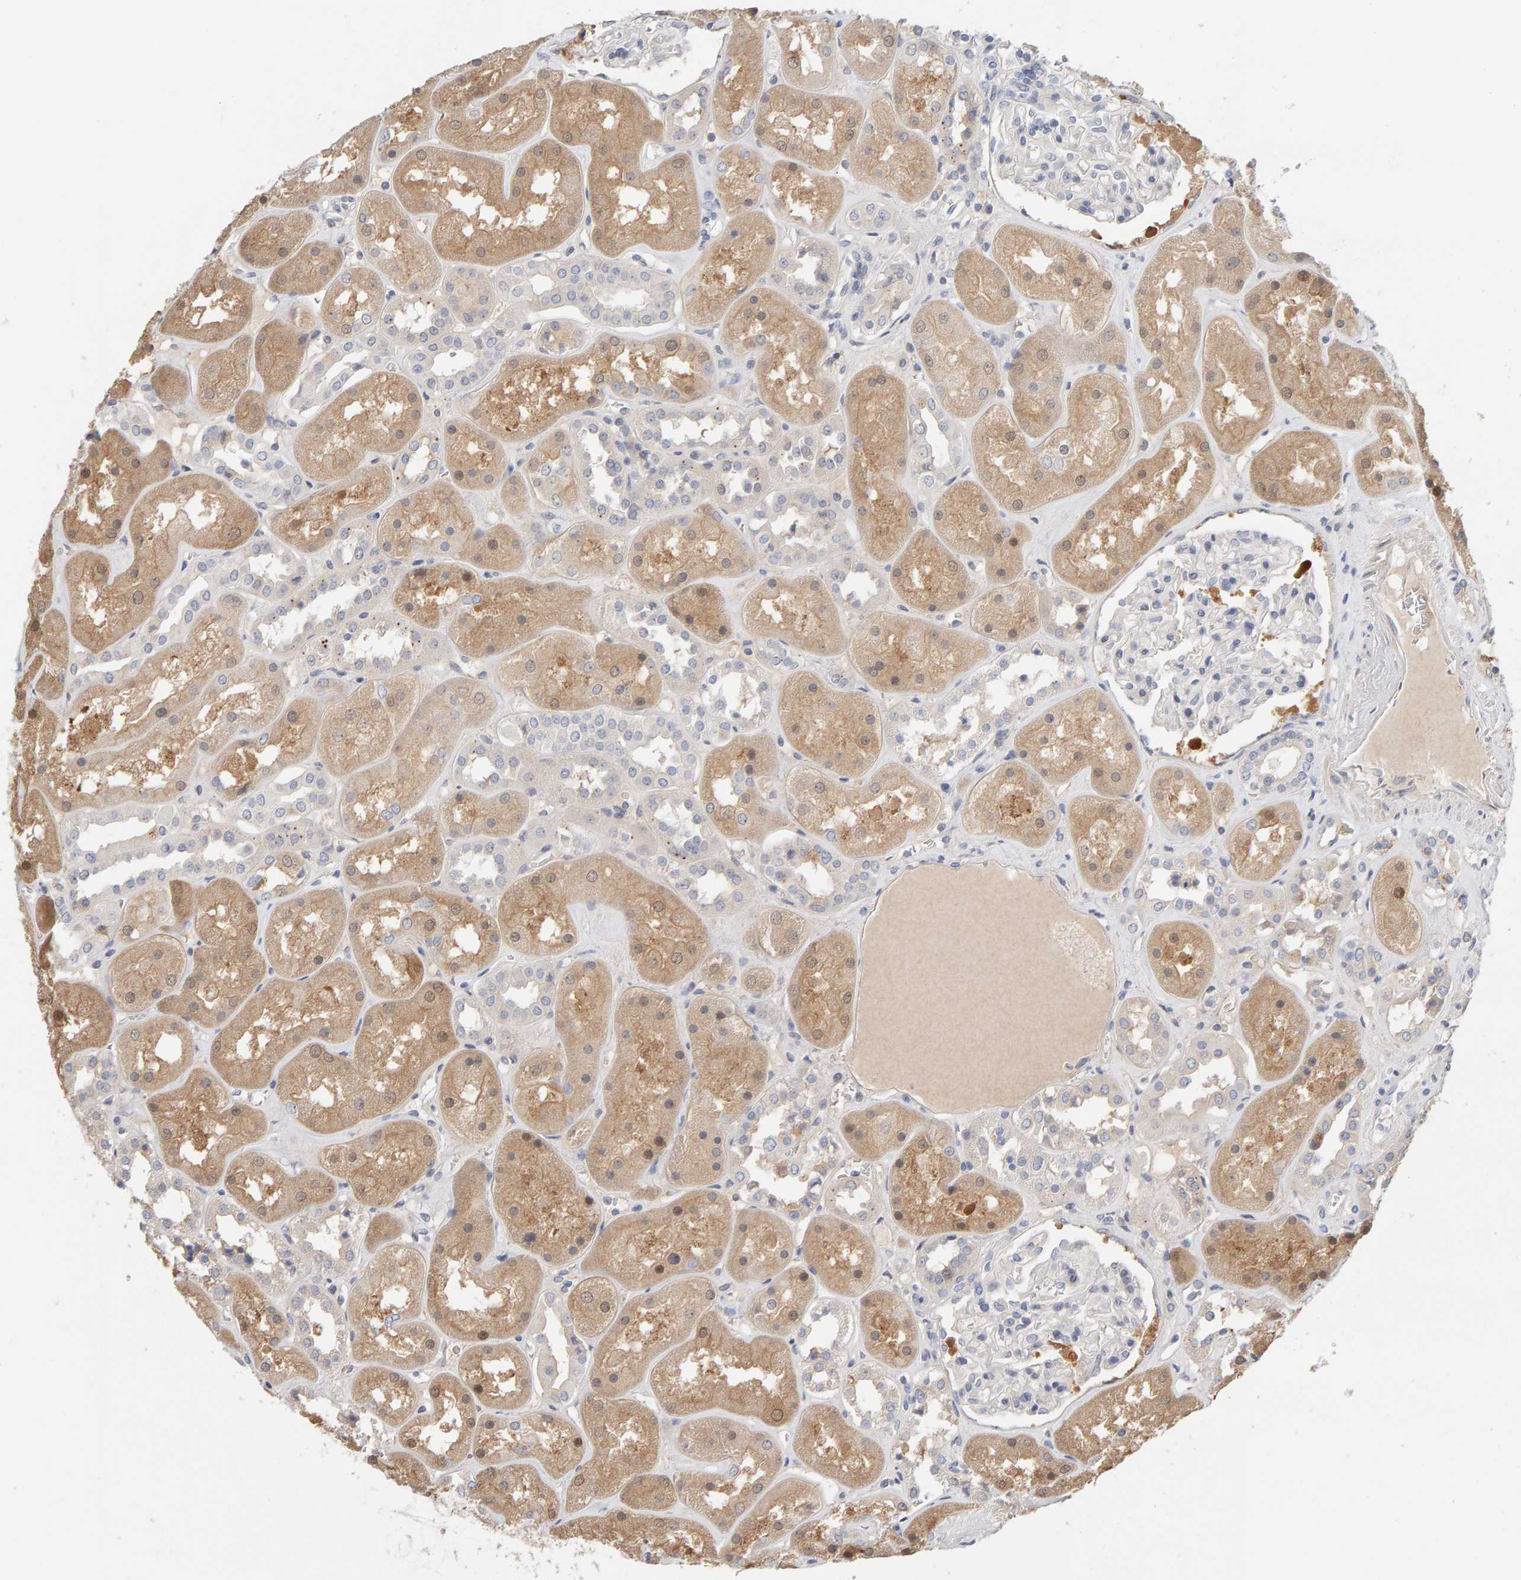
{"staining": {"intensity": "negative", "quantity": "none", "location": "none"}, "tissue": "kidney", "cell_type": "Cells in glomeruli", "image_type": "normal", "snomed": [{"axis": "morphology", "description": "Normal tissue, NOS"}, {"axis": "topography", "description": "Kidney"}], "caption": "Immunohistochemistry histopathology image of benign human kidney stained for a protein (brown), which exhibits no staining in cells in glomeruli. (DAB immunohistochemistry (IHC) with hematoxylin counter stain).", "gene": "GFUS", "patient": {"sex": "male", "age": 70}}